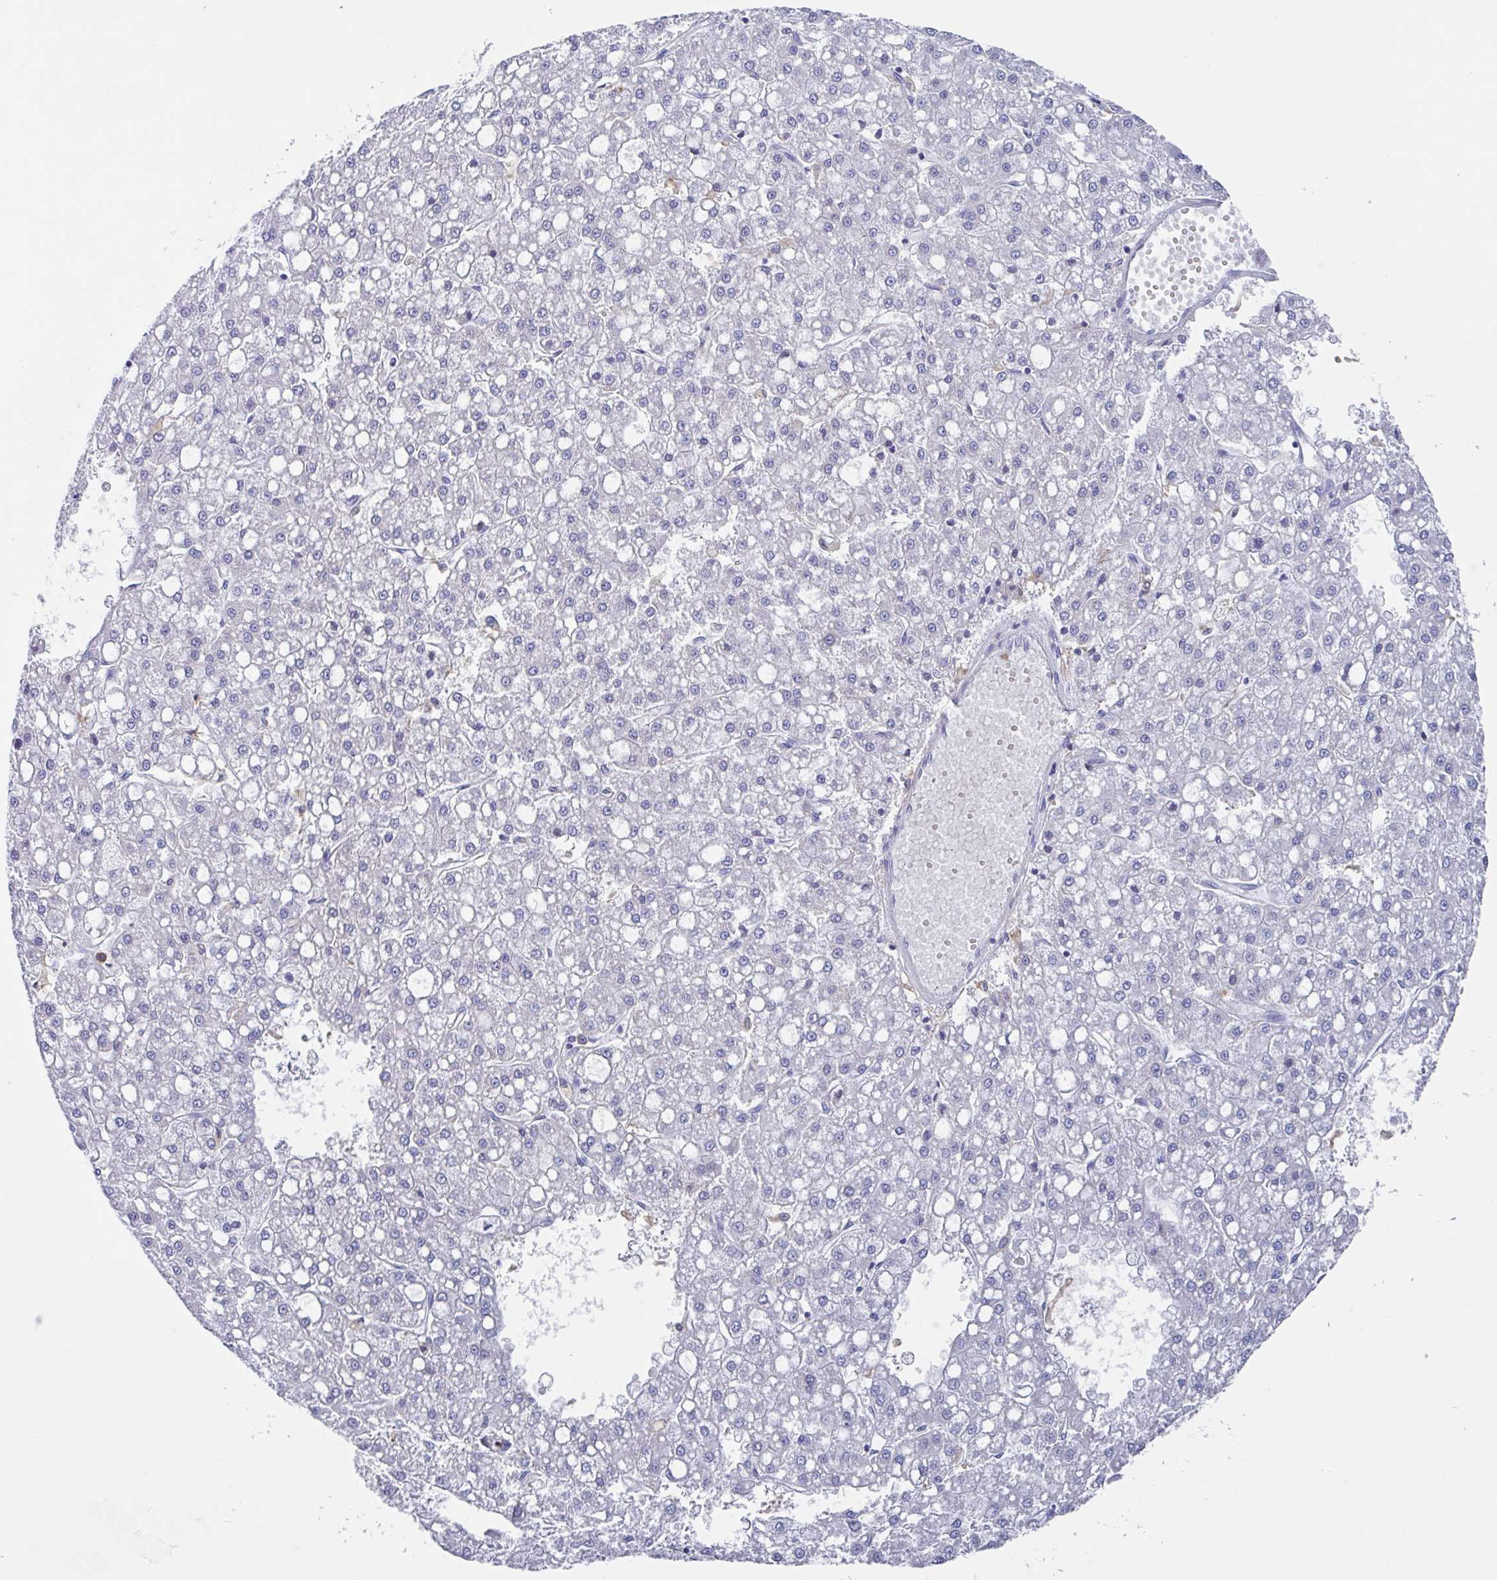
{"staining": {"intensity": "negative", "quantity": "none", "location": "none"}, "tissue": "liver cancer", "cell_type": "Tumor cells", "image_type": "cancer", "snomed": [{"axis": "morphology", "description": "Carcinoma, Hepatocellular, NOS"}, {"axis": "topography", "description": "Liver"}], "caption": "Tumor cells are negative for brown protein staining in liver hepatocellular carcinoma. (DAB (3,3'-diaminobenzidine) immunohistochemistry, high magnification).", "gene": "FCGR3A", "patient": {"sex": "male", "age": 67}}